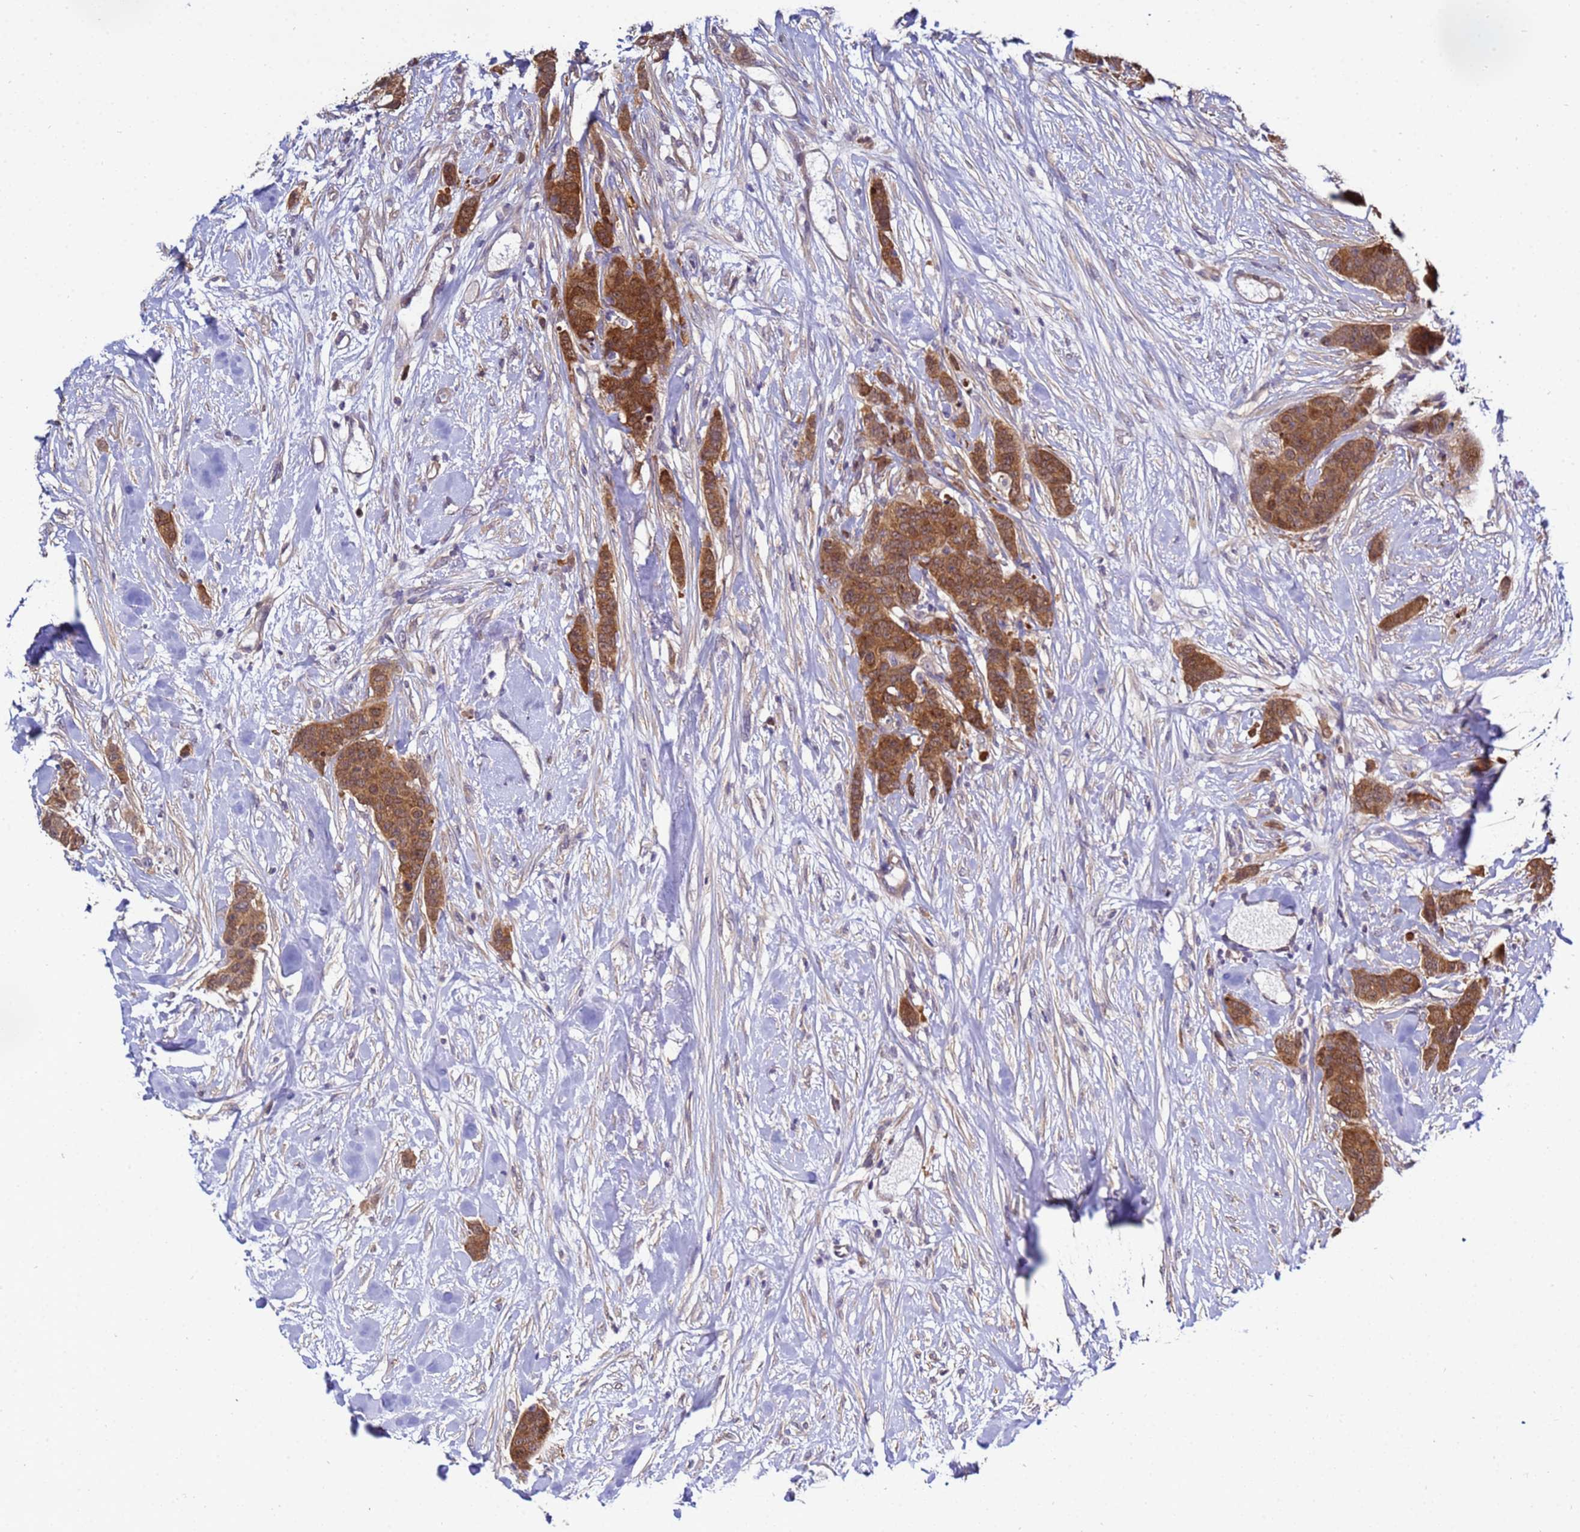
{"staining": {"intensity": "moderate", "quantity": ">75%", "location": "cytoplasmic/membranous"}, "tissue": "breast cancer", "cell_type": "Tumor cells", "image_type": "cancer", "snomed": [{"axis": "morphology", "description": "Duct carcinoma"}, {"axis": "topography", "description": "Breast"}], "caption": "Breast cancer tissue shows moderate cytoplasmic/membranous expression in approximately >75% of tumor cells, visualized by immunohistochemistry.", "gene": "NAXE", "patient": {"sex": "female", "age": 40}}